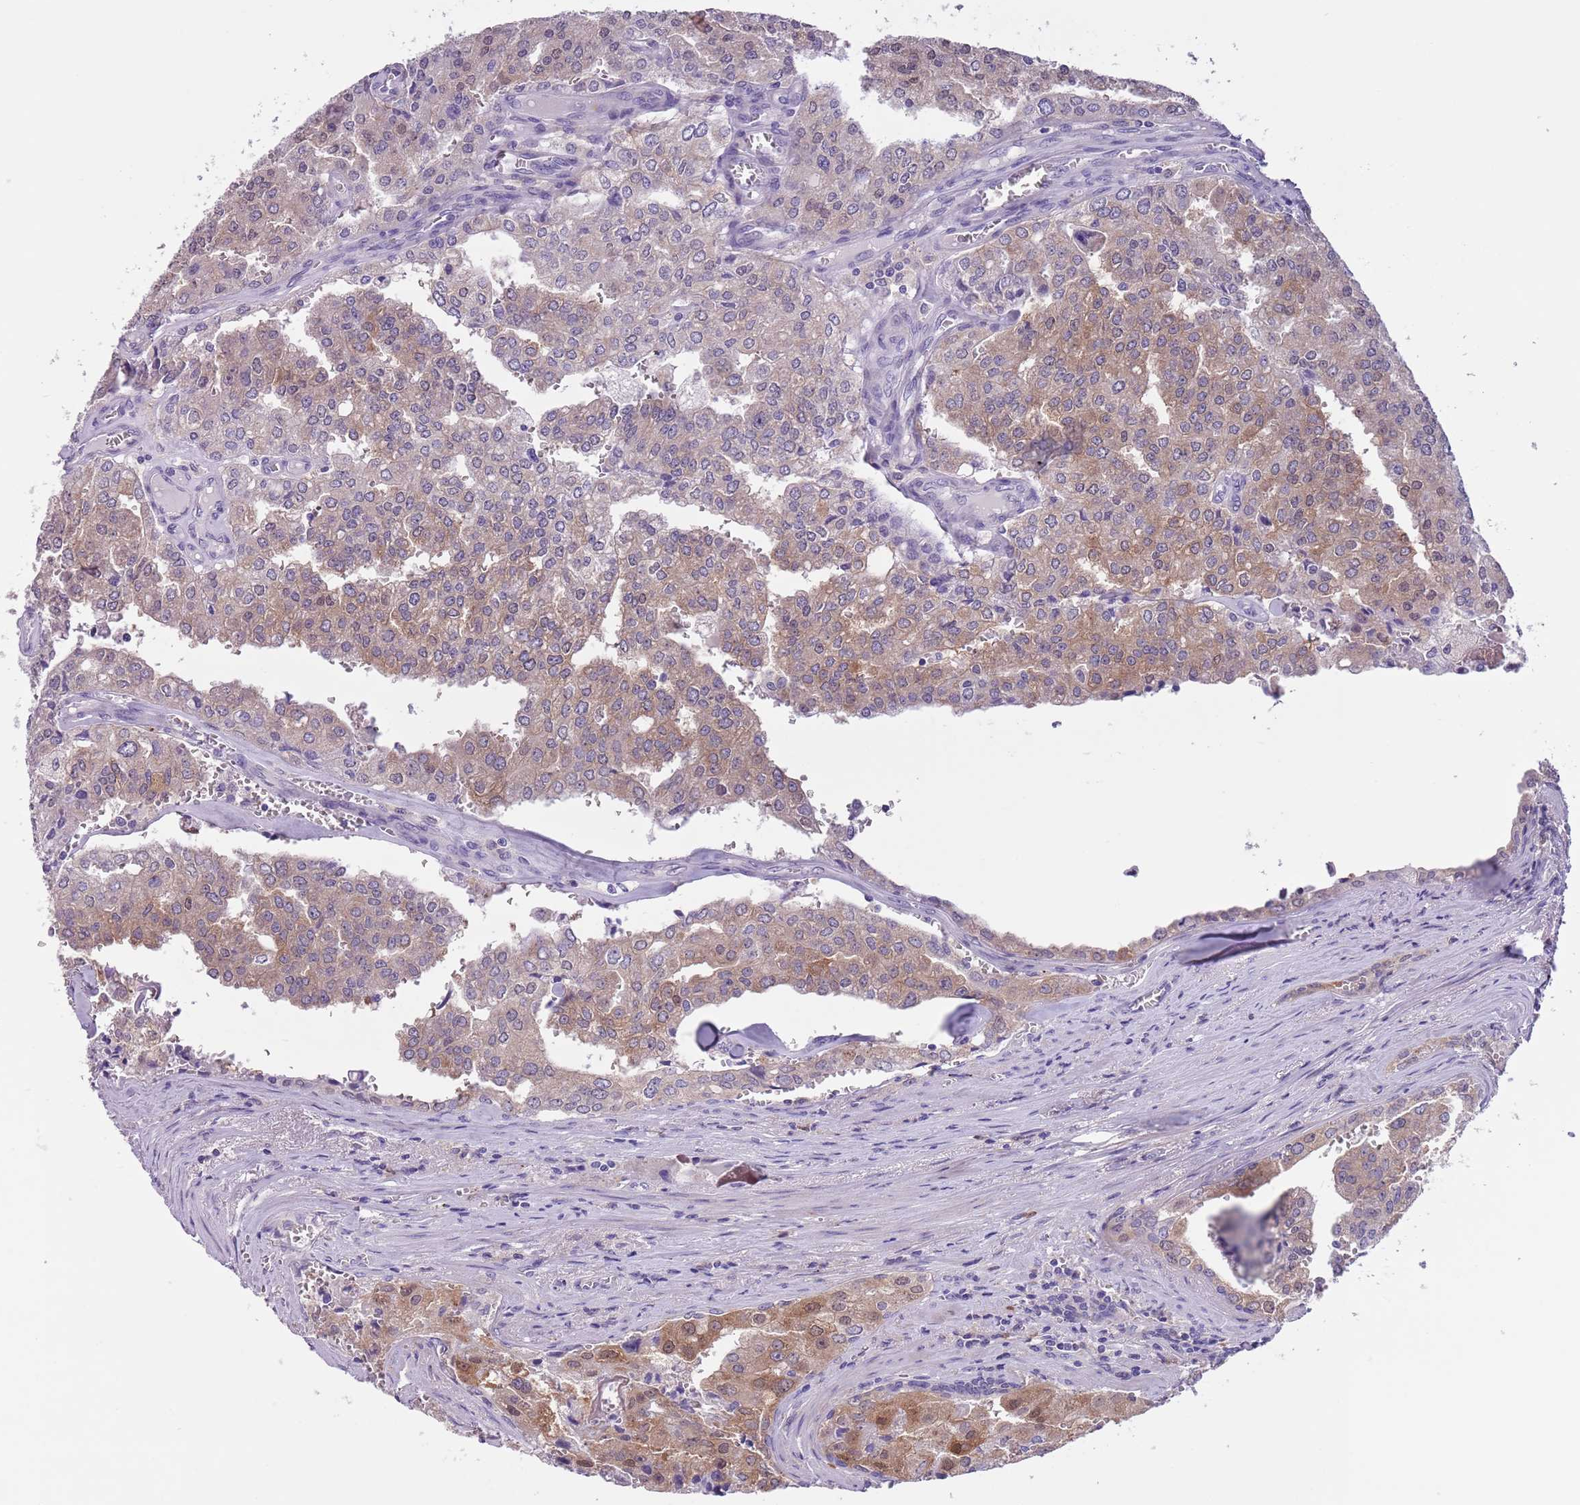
{"staining": {"intensity": "moderate", "quantity": "25%-75%", "location": "cytoplasmic/membranous"}, "tissue": "prostate cancer", "cell_type": "Tumor cells", "image_type": "cancer", "snomed": [{"axis": "morphology", "description": "Adenocarcinoma, High grade"}, {"axis": "topography", "description": "Prostate"}], "caption": "Protein staining of prostate high-grade adenocarcinoma tissue exhibits moderate cytoplasmic/membranous expression in about 25%-75% of tumor cells.", "gene": "PFKFB2", "patient": {"sex": "male", "age": 68}}